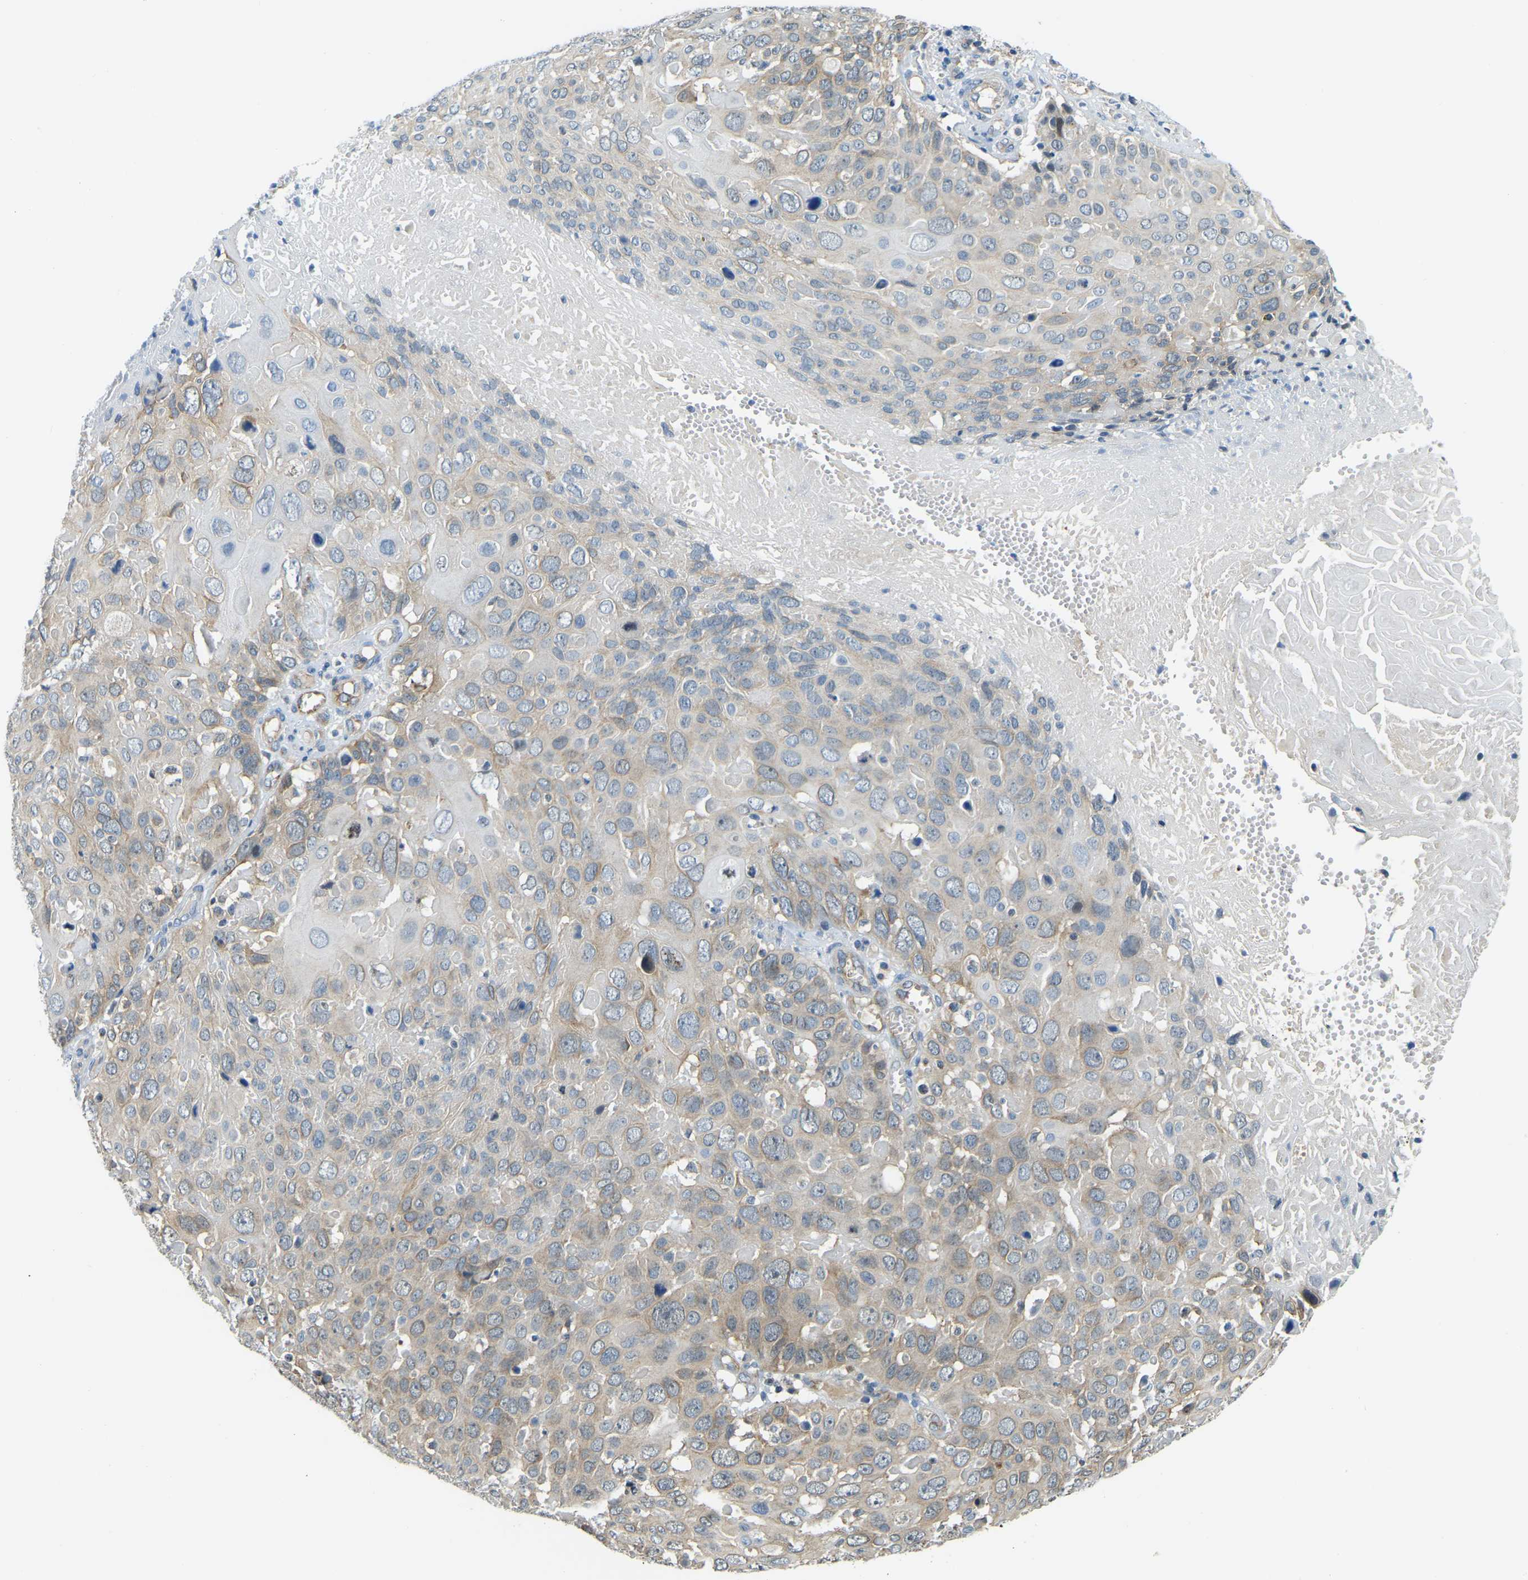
{"staining": {"intensity": "weak", "quantity": "25%-75%", "location": "cytoplasmic/membranous"}, "tissue": "cervical cancer", "cell_type": "Tumor cells", "image_type": "cancer", "snomed": [{"axis": "morphology", "description": "Squamous cell carcinoma, NOS"}, {"axis": "topography", "description": "Cervix"}], "caption": "Immunohistochemical staining of human squamous cell carcinoma (cervical) shows weak cytoplasmic/membranous protein expression in approximately 25%-75% of tumor cells.", "gene": "NME8", "patient": {"sex": "female", "age": 74}}